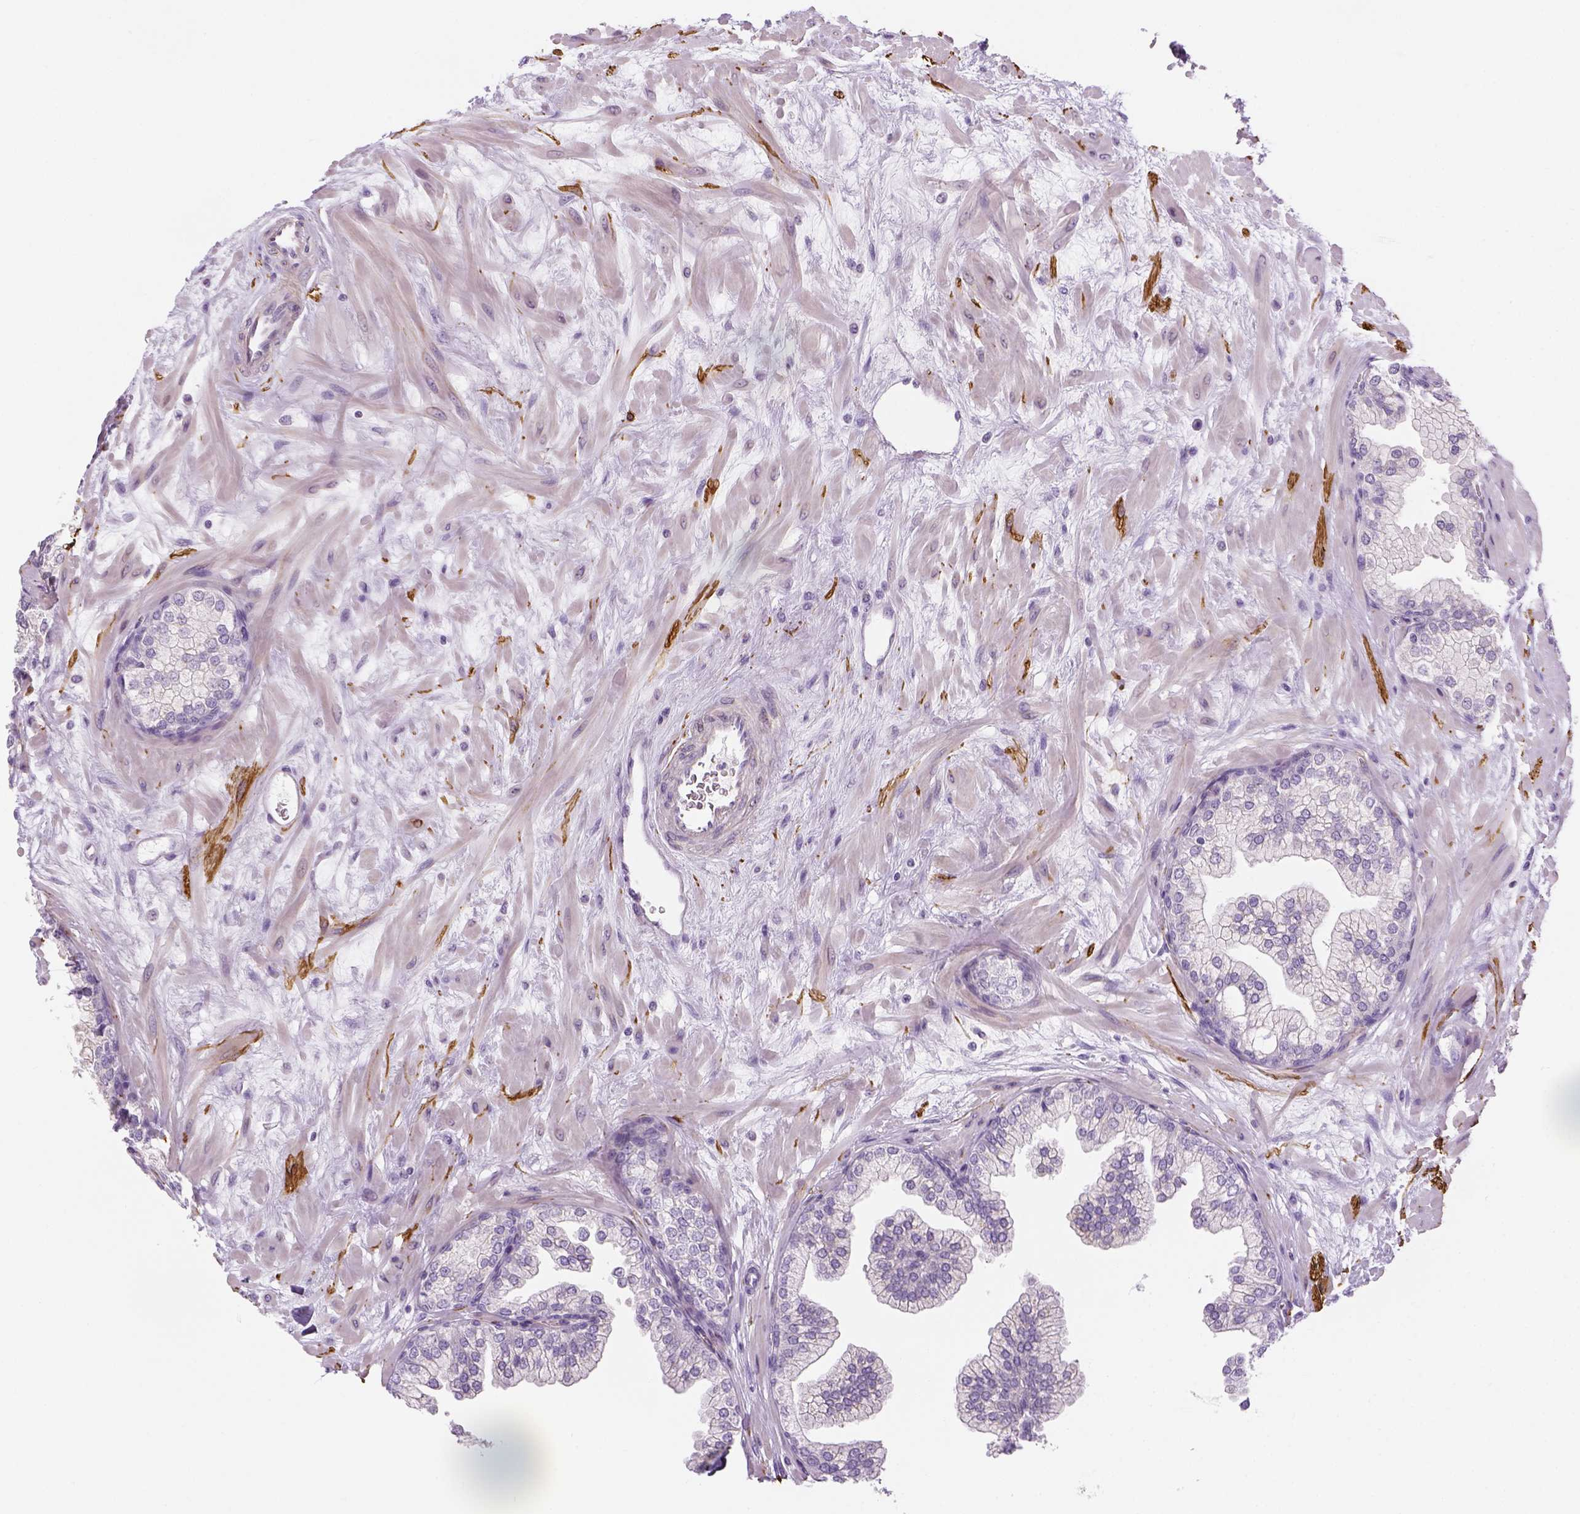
{"staining": {"intensity": "negative", "quantity": "none", "location": "none"}, "tissue": "prostate", "cell_type": "Glandular cells", "image_type": "normal", "snomed": [{"axis": "morphology", "description": "Normal tissue, NOS"}, {"axis": "topography", "description": "Prostate"}, {"axis": "topography", "description": "Peripheral nerve tissue"}], "caption": "DAB (3,3'-diaminobenzidine) immunohistochemical staining of unremarkable human prostate shows no significant positivity in glandular cells. Nuclei are stained in blue.", "gene": "CACNB1", "patient": {"sex": "male", "age": 61}}